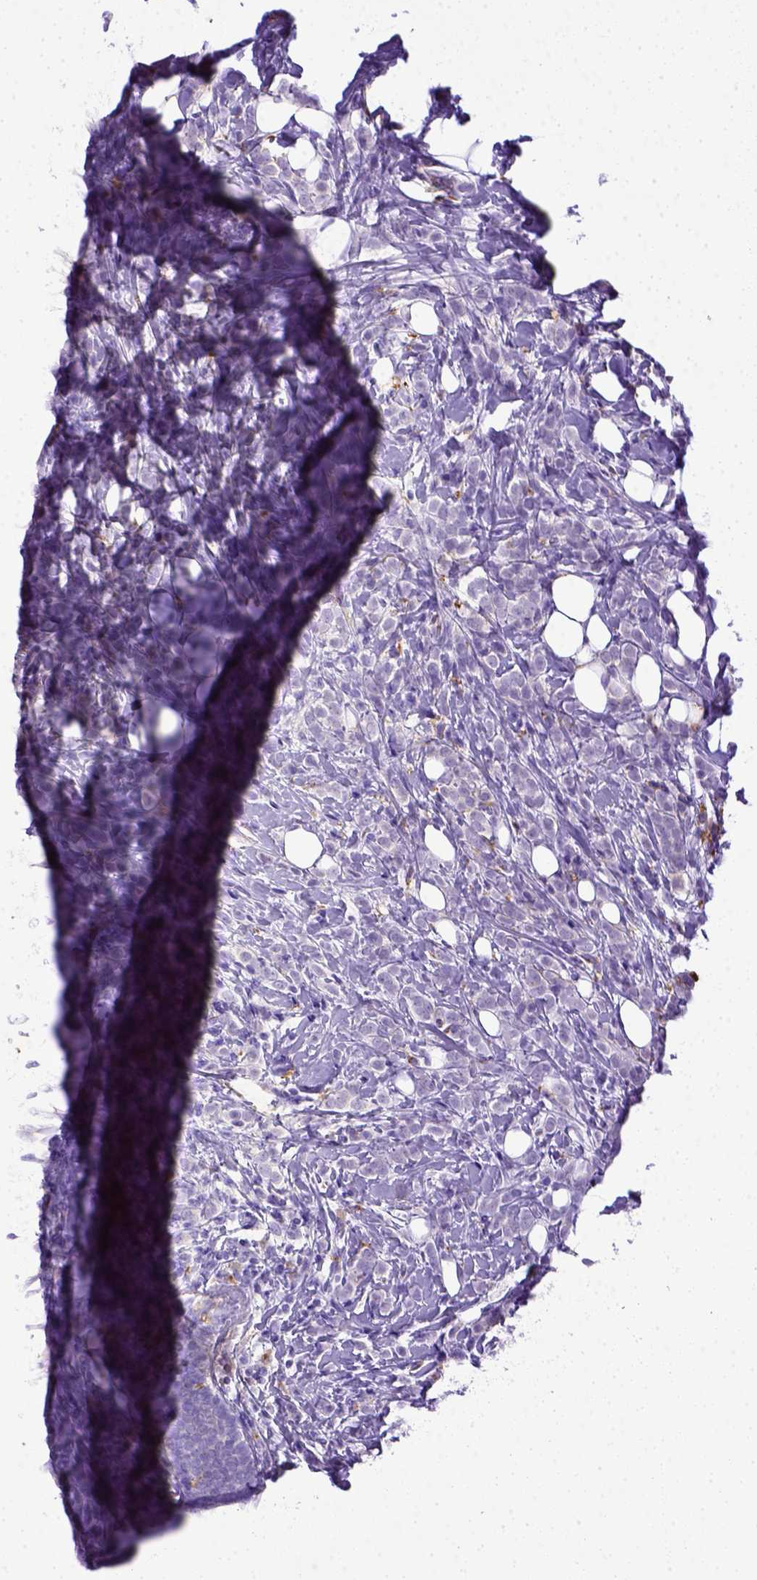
{"staining": {"intensity": "negative", "quantity": "none", "location": "none"}, "tissue": "breast cancer", "cell_type": "Tumor cells", "image_type": "cancer", "snomed": [{"axis": "morphology", "description": "Lobular carcinoma"}, {"axis": "topography", "description": "Breast"}], "caption": "IHC photomicrograph of neoplastic tissue: human breast cancer (lobular carcinoma) stained with DAB shows no significant protein expression in tumor cells.", "gene": "CD68", "patient": {"sex": "female", "age": 49}}